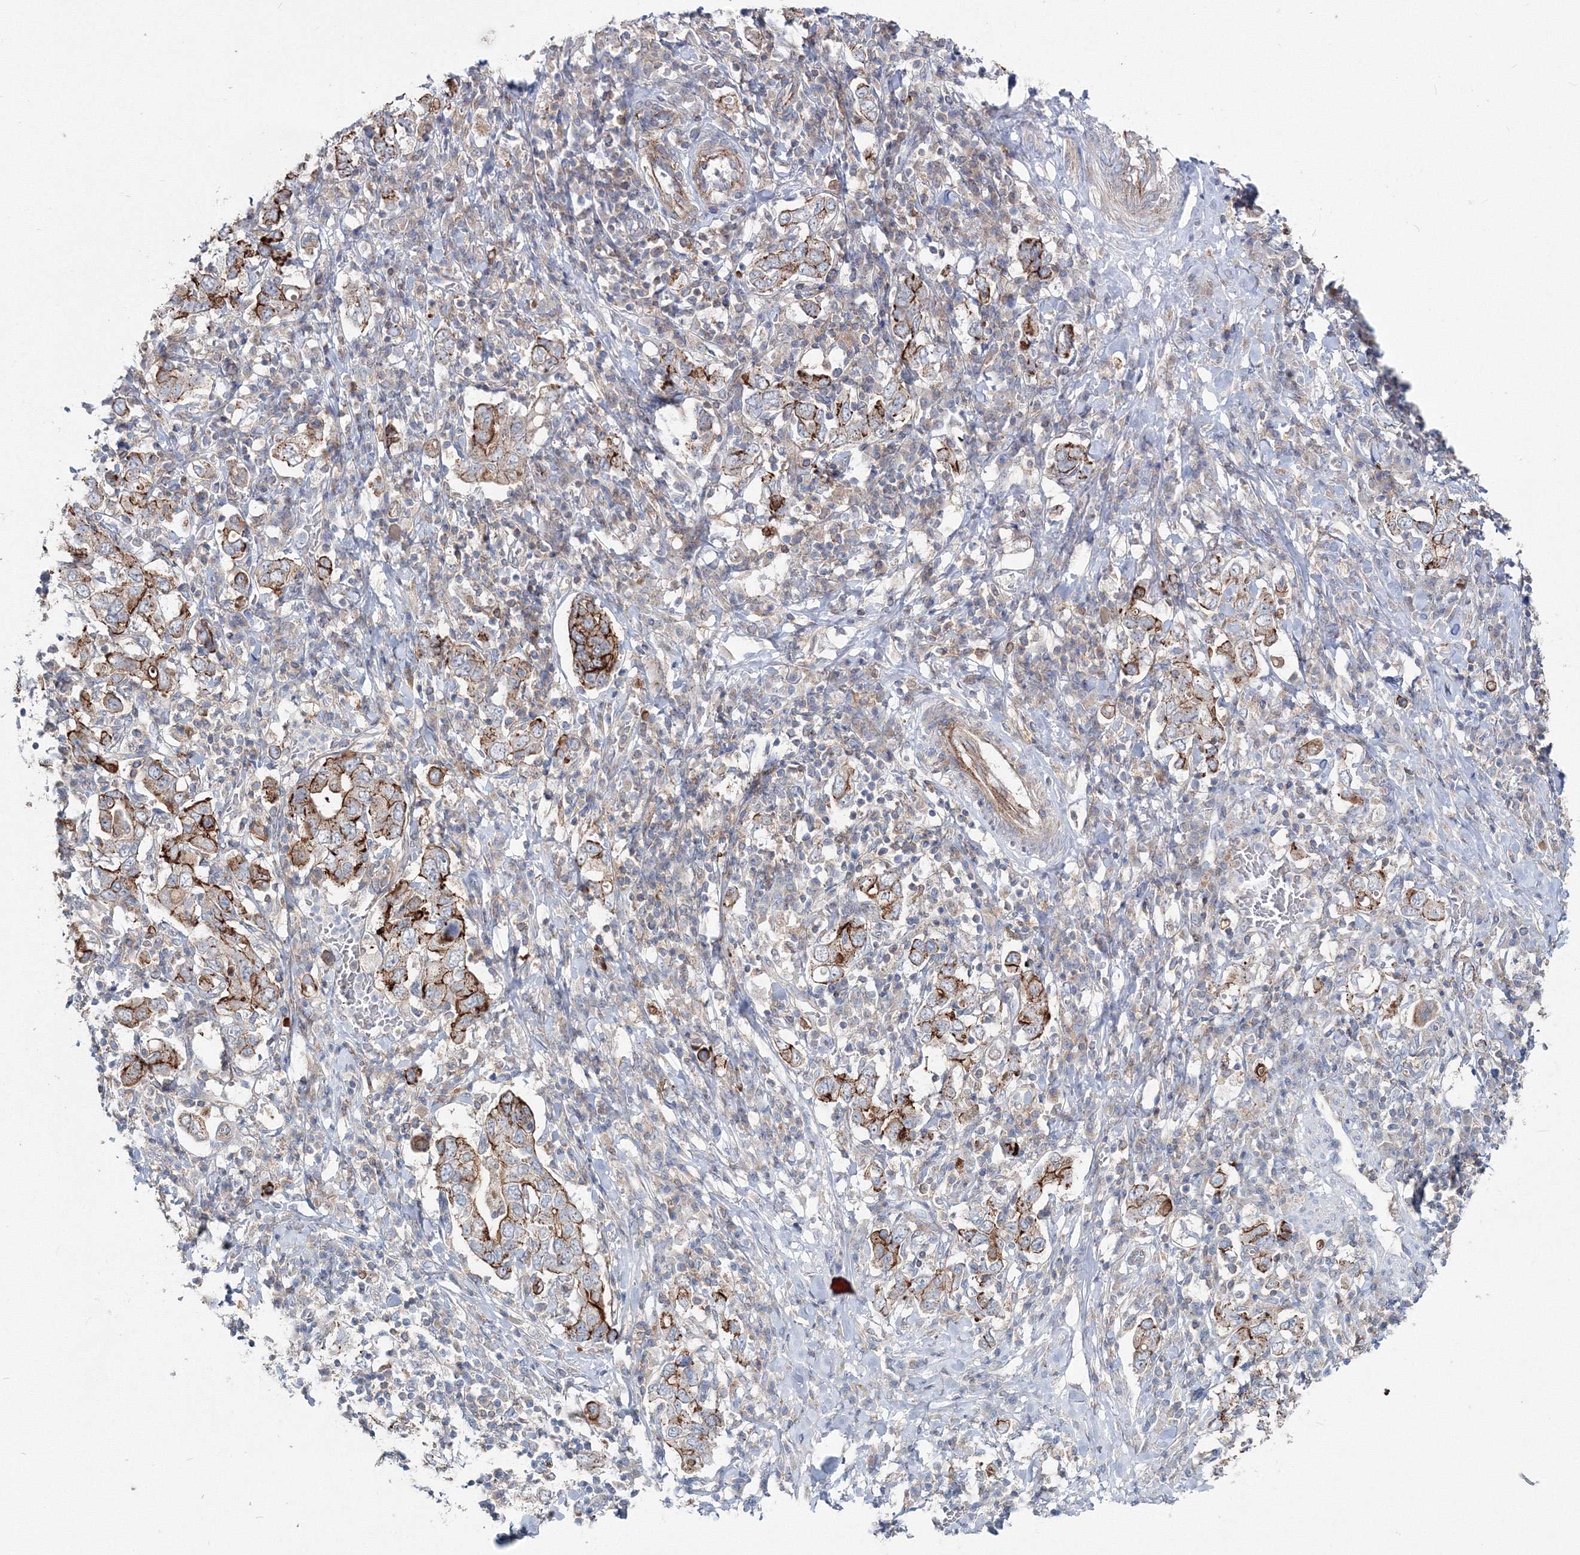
{"staining": {"intensity": "strong", "quantity": "25%-75%", "location": "cytoplasmic/membranous"}, "tissue": "stomach cancer", "cell_type": "Tumor cells", "image_type": "cancer", "snomed": [{"axis": "morphology", "description": "Adenocarcinoma, NOS"}, {"axis": "topography", "description": "Stomach, upper"}], "caption": "Strong cytoplasmic/membranous positivity is identified in about 25%-75% of tumor cells in stomach cancer.", "gene": "GGA2", "patient": {"sex": "male", "age": 62}}